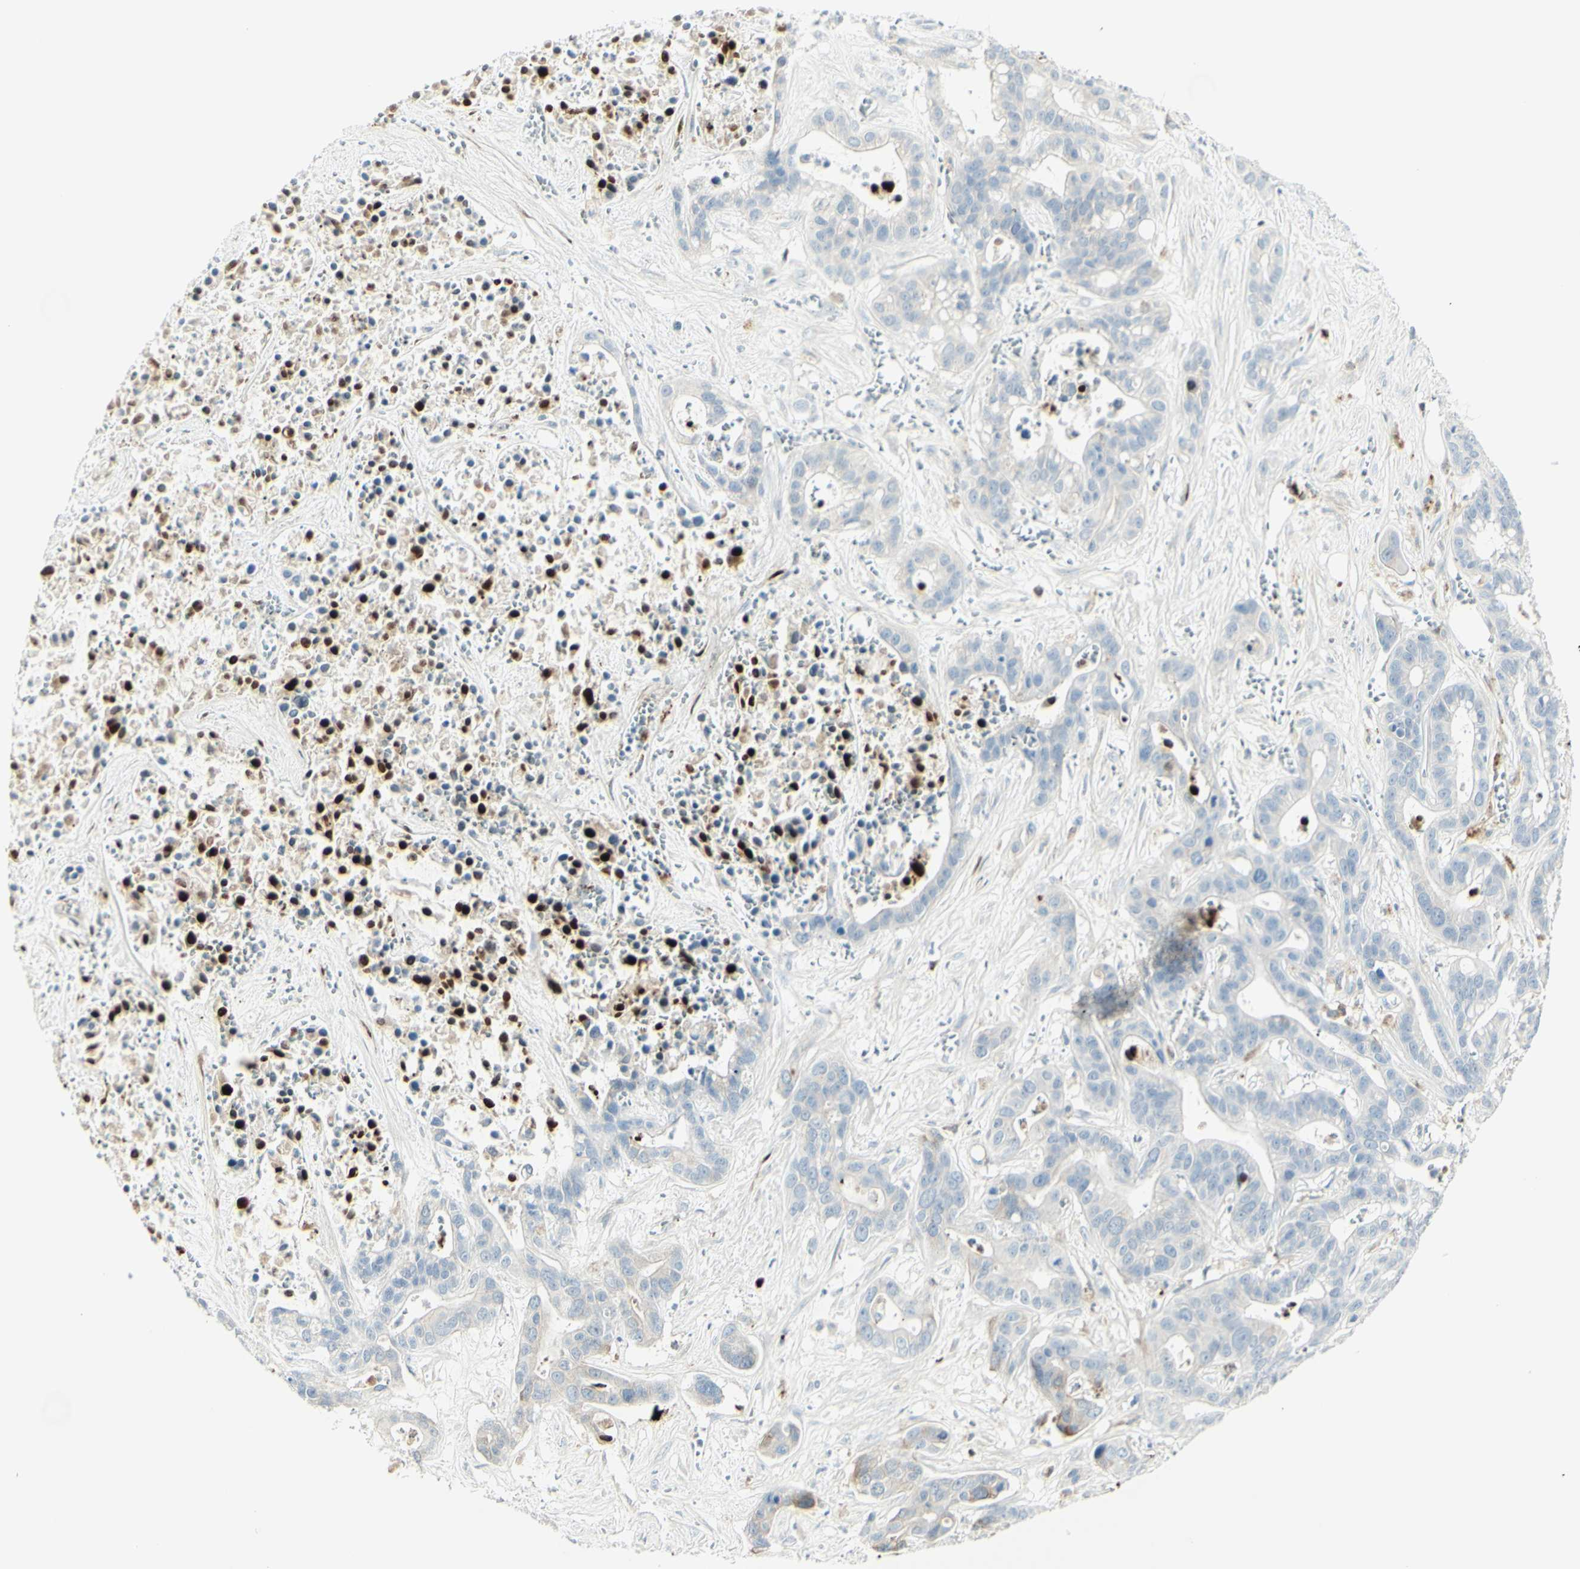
{"staining": {"intensity": "weak", "quantity": "25%-75%", "location": "cytoplasmic/membranous"}, "tissue": "liver cancer", "cell_type": "Tumor cells", "image_type": "cancer", "snomed": [{"axis": "morphology", "description": "Cholangiocarcinoma"}, {"axis": "topography", "description": "Liver"}], "caption": "Immunohistochemistry staining of liver cholangiocarcinoma, which demonstrates low levels of weak cytoplasmic/membranous expression in about 25%-75% of tumor cells indicating weak cytoplasmic/membranous protein staining. The staining was performed using DAB (3,3'-diaminobenzidine) (brown) for protein detection and nuclei were counterstained in hematoxylin (blue).", "gene": "MDK", "patient": {"sex": "female", "age": 65}}